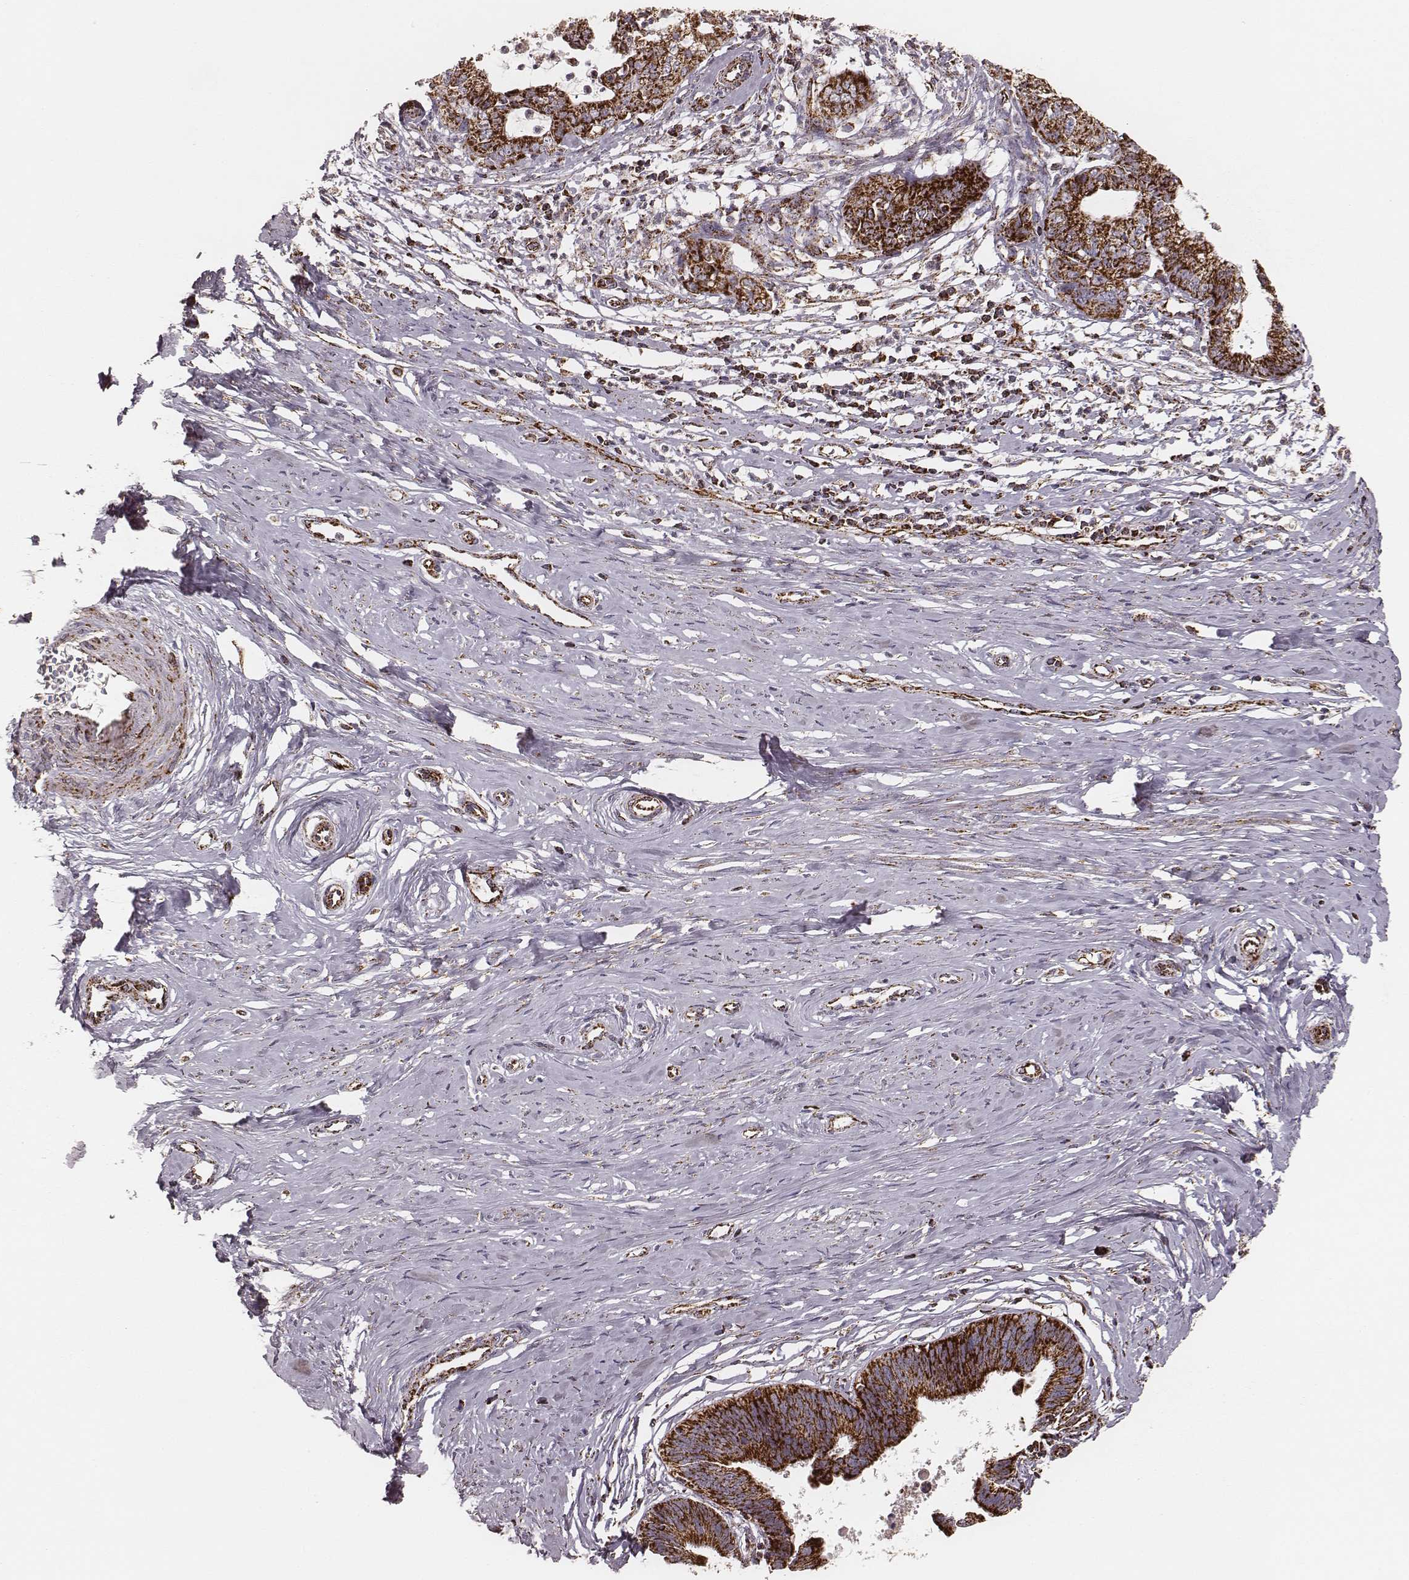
{"staining": {"intensity": "strong", "quantity": ">75%", "location": "cytoplasmic/membranous"}, "tissue": "cervical cancer", "cell_type": "Tumor cells", "image_type": "cancer", "snomed": [{"axis": "morphology", "description": "Normal tissue, NOS"}, {"axis": "morphology", "description": "Adenocarcinoma, NOS"}, {"axis": "topography", "description": "Cervix"}], "caption": "Human cervical cancer (adenocarcinoma) stained with a brown dye displays strong cytoplasmic/membranous positive positivity in about >75% of tumor cells.", "gene": "TUFM", "patient": {"sex": "female", "age": 38}}